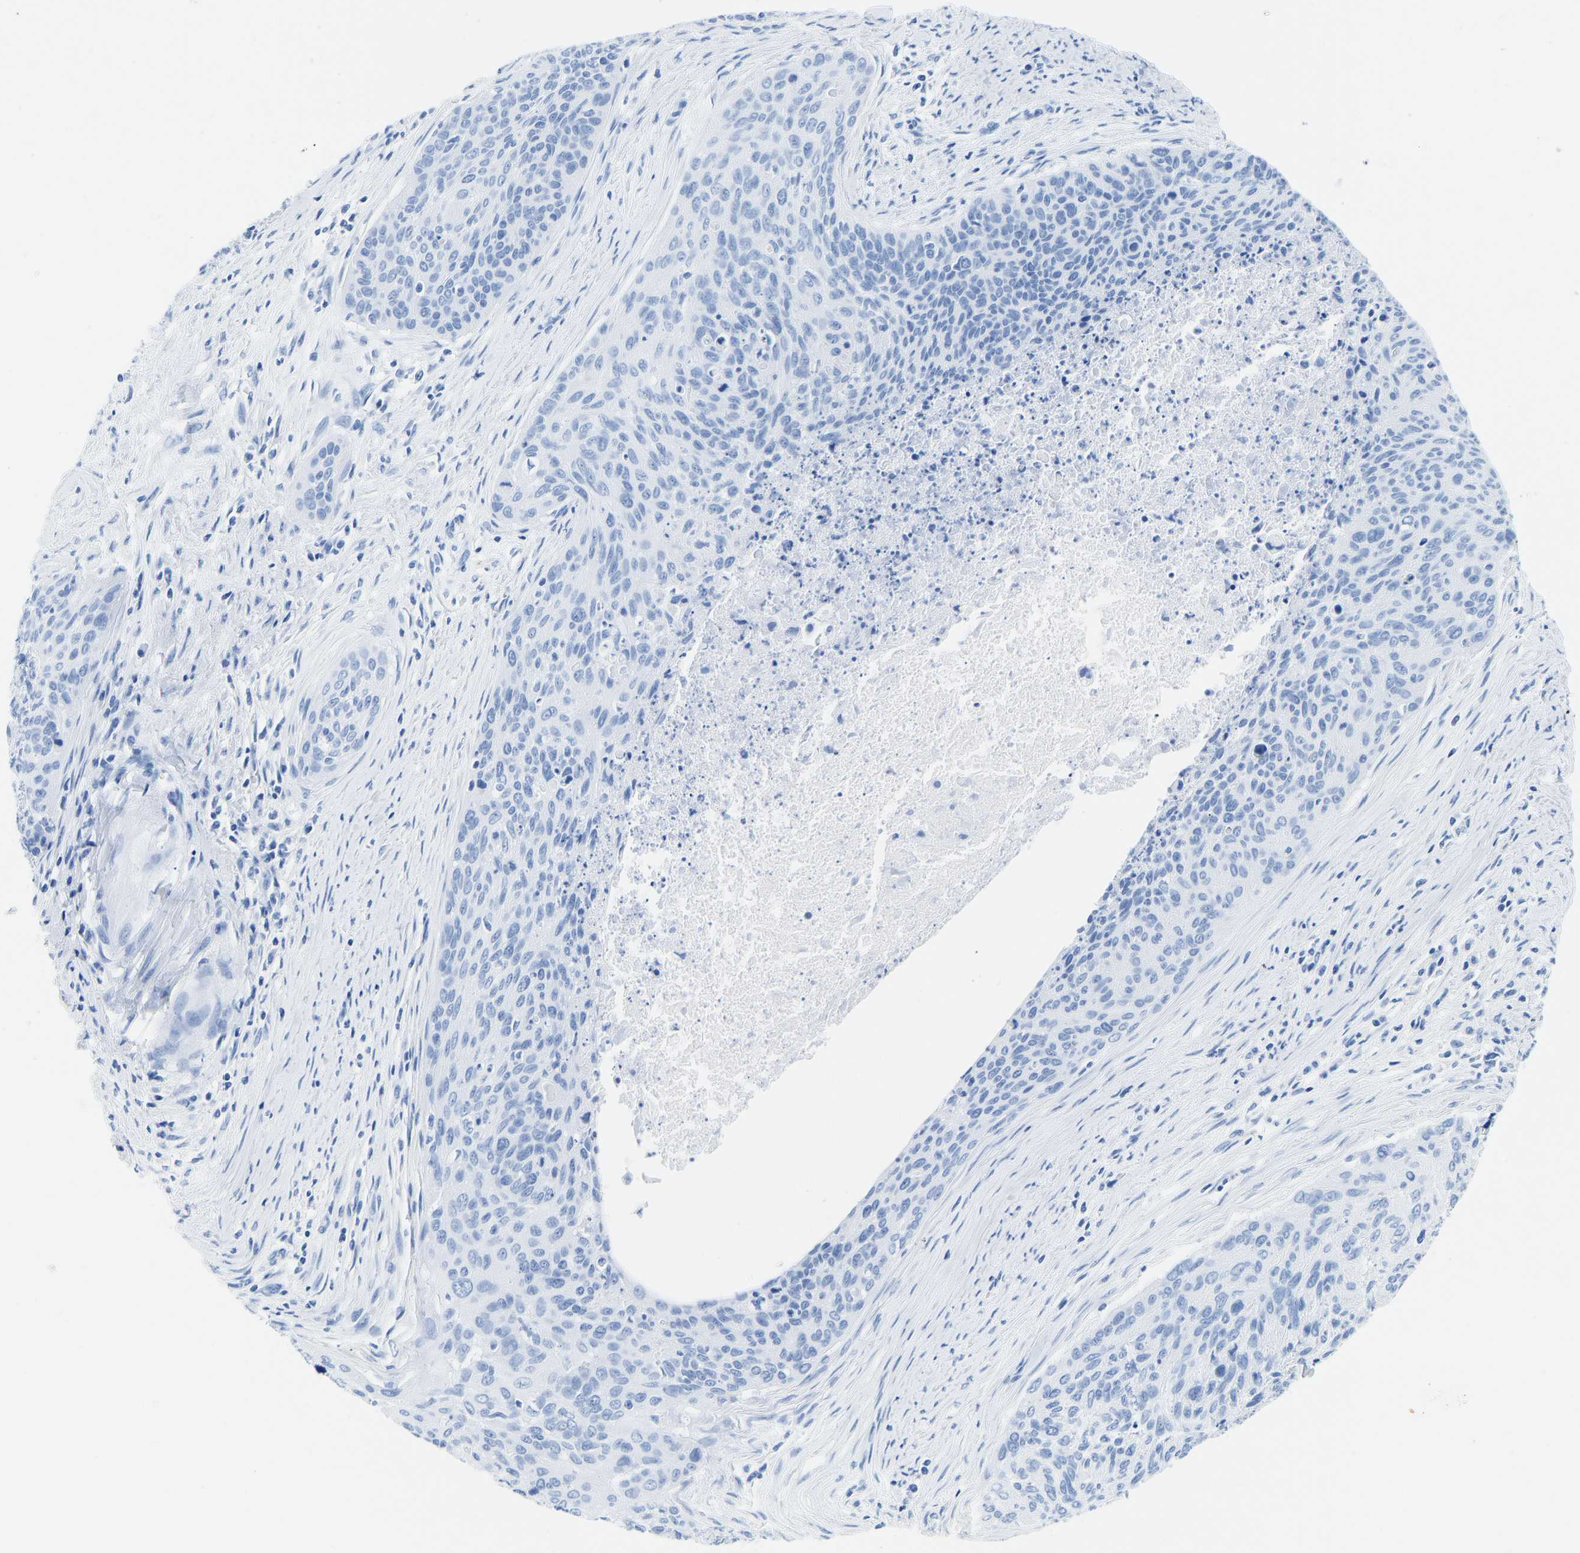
{"staining": {"intensity": "negative", "quantity": "none", "location": "none"}, "tissue": "cervical cancer", "cell_type": "Tumor cells", "image_type": "cancer", "snomed": [{"axis": "morphology", "description": "Squamous cell carcinoma, NOS"}, {"axis": "topography", "description": "Cervix"}], "caption": "Squamous cell carcinoma (cervical) was stained to show a protein in brown. There is no significant expression in tumor cells.", "gene": "ELMO2", "patient": {"sex": "female", "age": 55}}